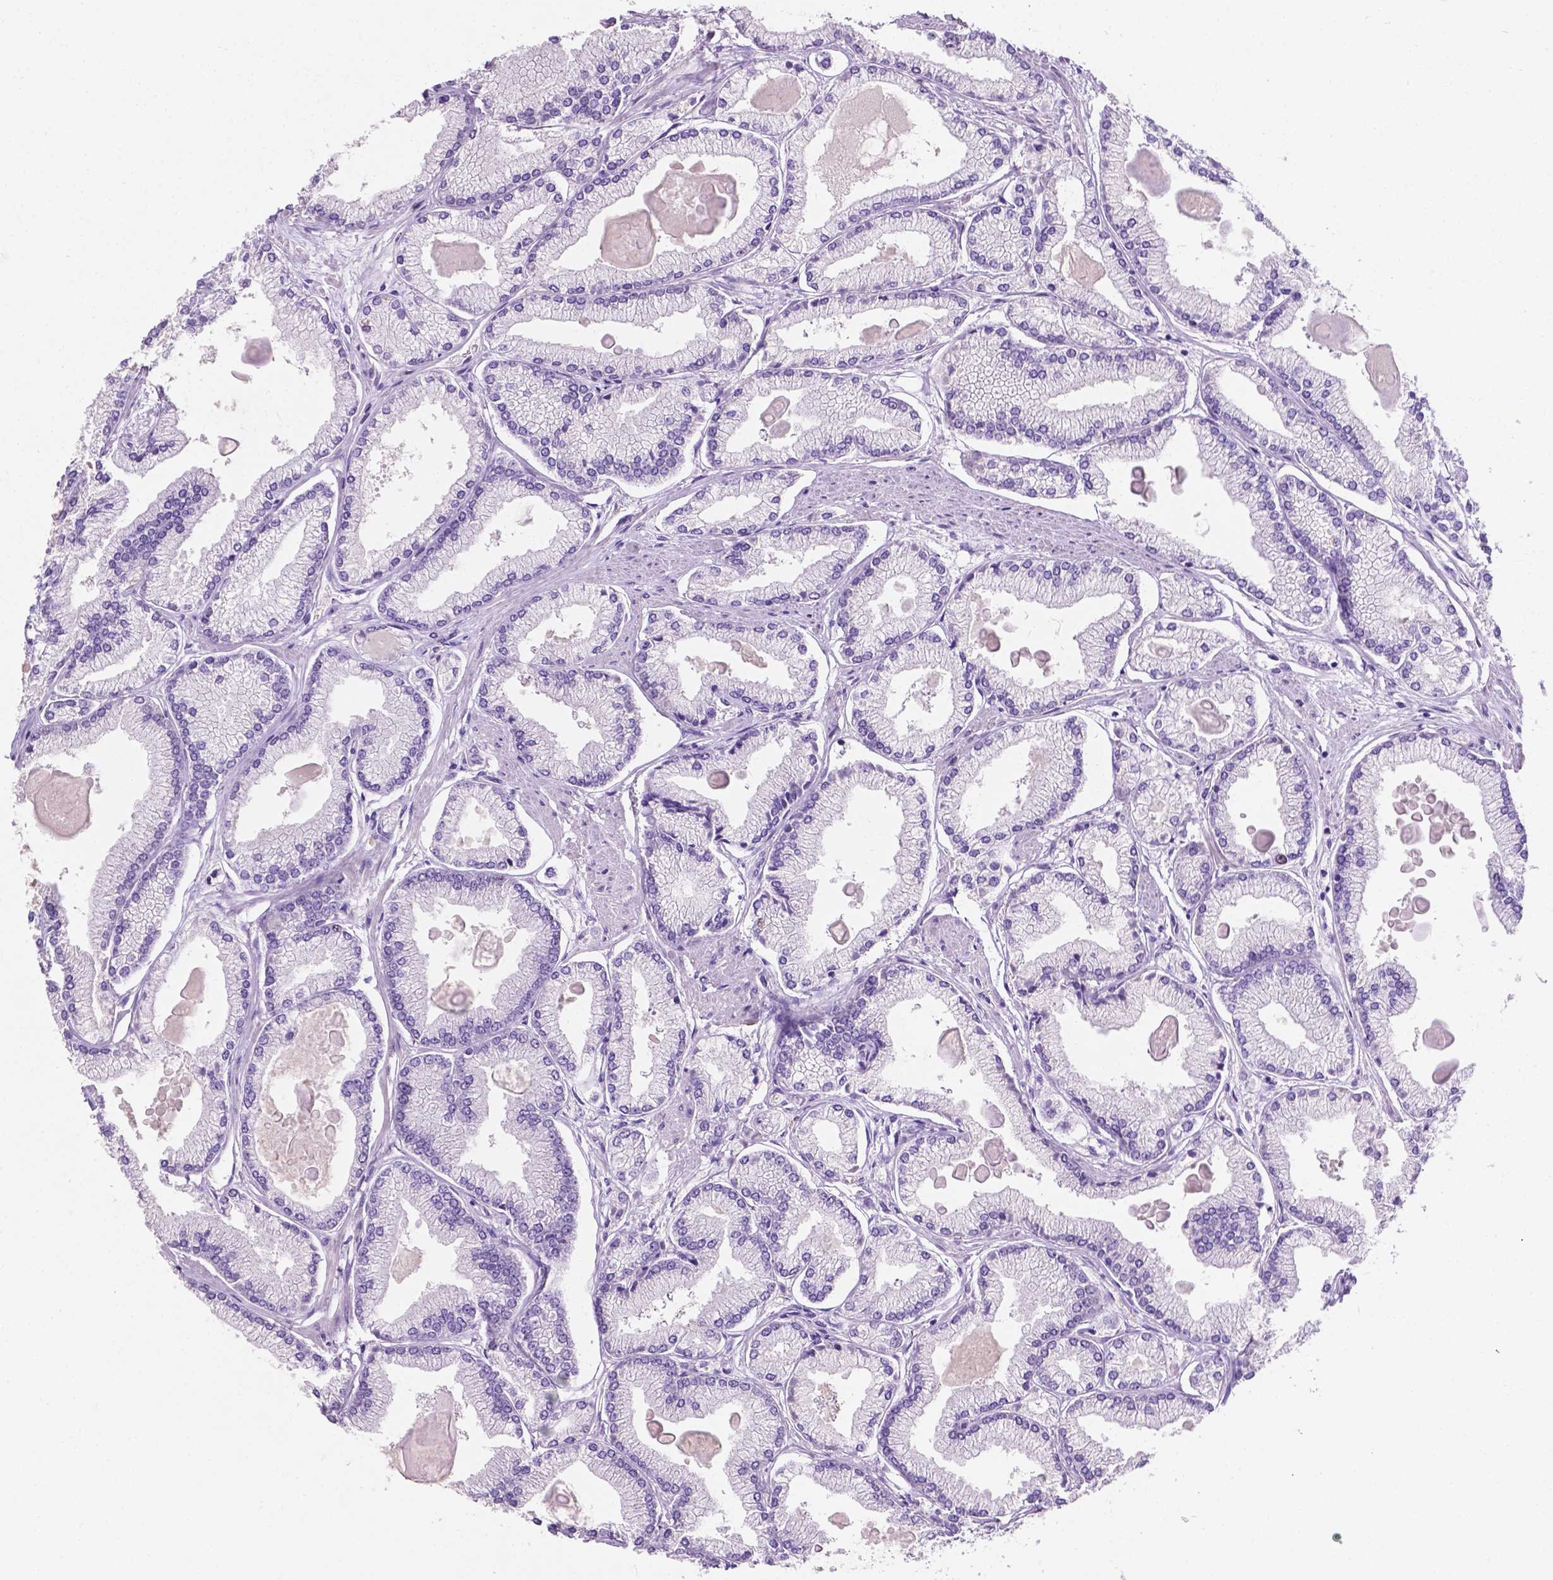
{"staining": {"intensity": "negative", "quantity": "none", "location": "none"}, "tissue": "prostate cancer", "cell_type": "Tumor cells", "image_type": "cancer", "snomed": [{"axis": "morphology", "description": "Adenocarcinoma, High grade"}, {"axis": "topography", "description": "Prostate"}], "caption": "Tumor cells show no significant protein positivity in adenocarcinoma (high-grade) (prostate).", "gene": "SIAH2", "patient": {"sex": "male", "age": 68}}